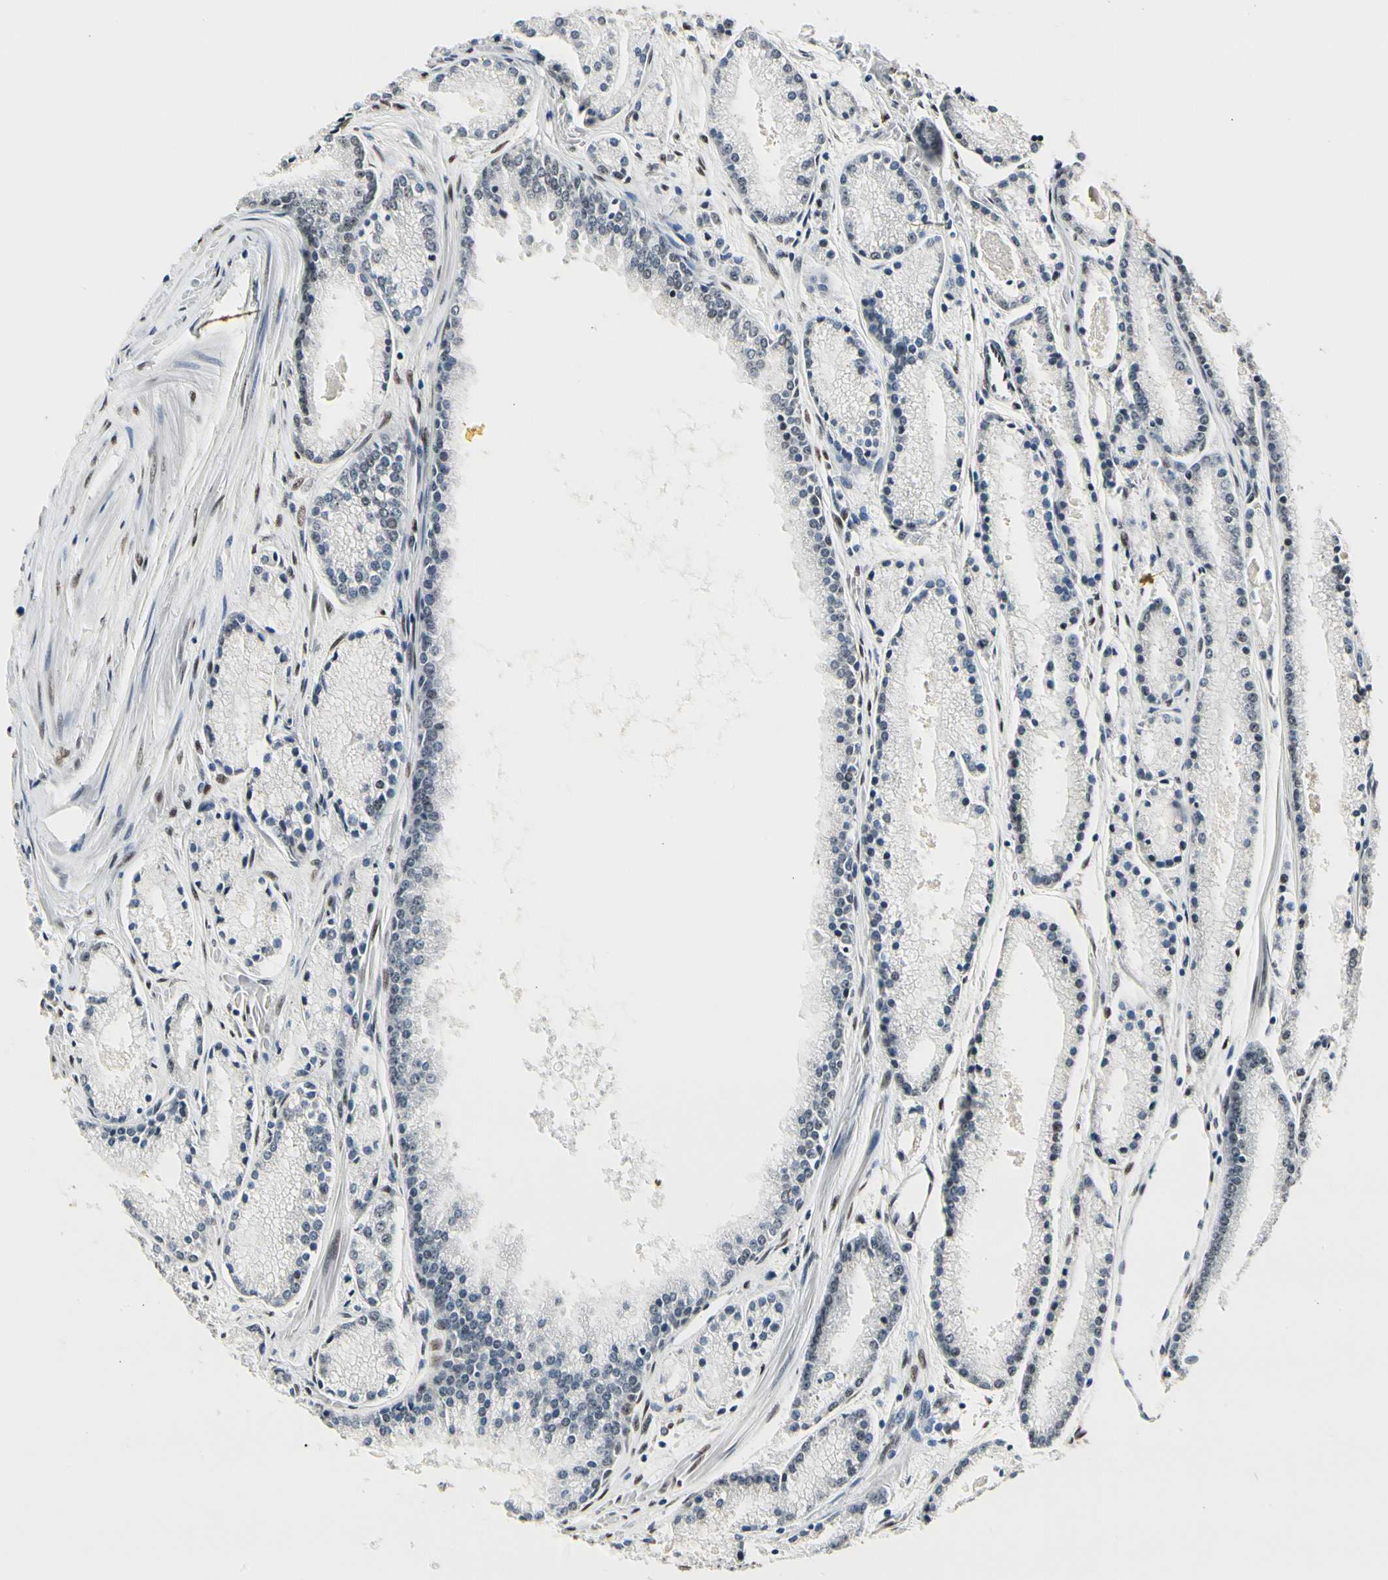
{"staining": {"intensity": "negative", "quantity": "none", "location": "none"}, "tissue": "prostate cancer", "cell_type": "Tumor cells", "image_type": "cancer", "snomed": [{"axis": "morphology", "description": "Adenocarcinoma, High grade"}, {"axis": "topography", "description": "Prostate"}], "caption": "Prostate cancer was stained to show a protein in brown. There is no significant staining in tumor cells.", "gene": "NFIA", "patient": {"sex": "male", "age": 61}}